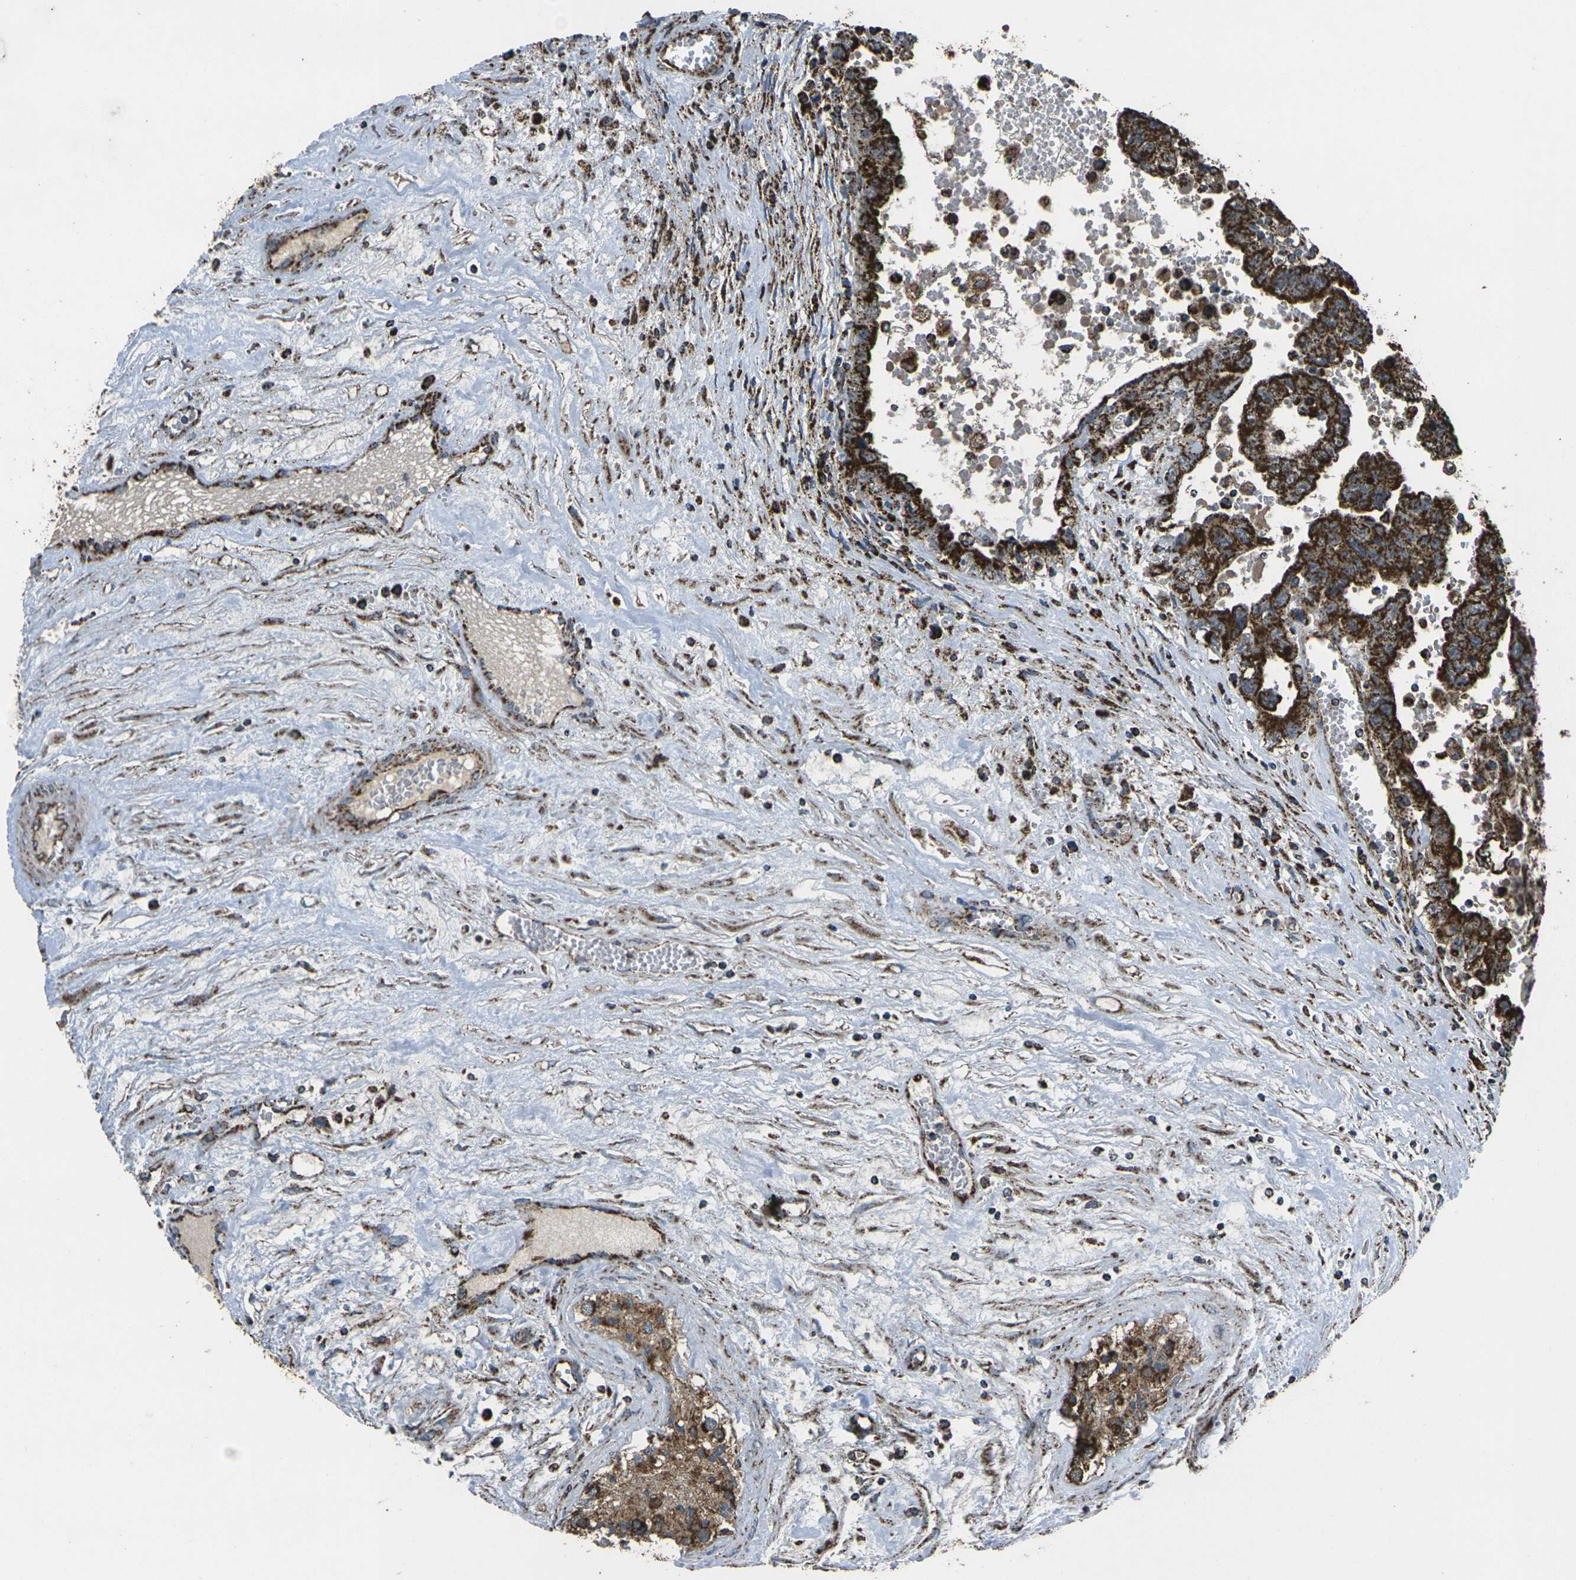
{"staining": {"intensity": "strong", "quantity": ">75%", "location": "cytoplasmic/membranous"}, "tissue": "testis cancer", "cell_type": "Tumor cells", "image_type": "cancer", "snomed": [{"axis": "morphology", "description": "Carcinoma, Embryonal, NOS"}, {"axis": "topography", "description": "Testis"}], "caption": "A brown stain shows strong cytoplasmic/membranous positivity of a protein in testis embryonal carcinoma tumor cells.", "gene": "KLHL5", "patient": {"sex": "male", "age": 28}}